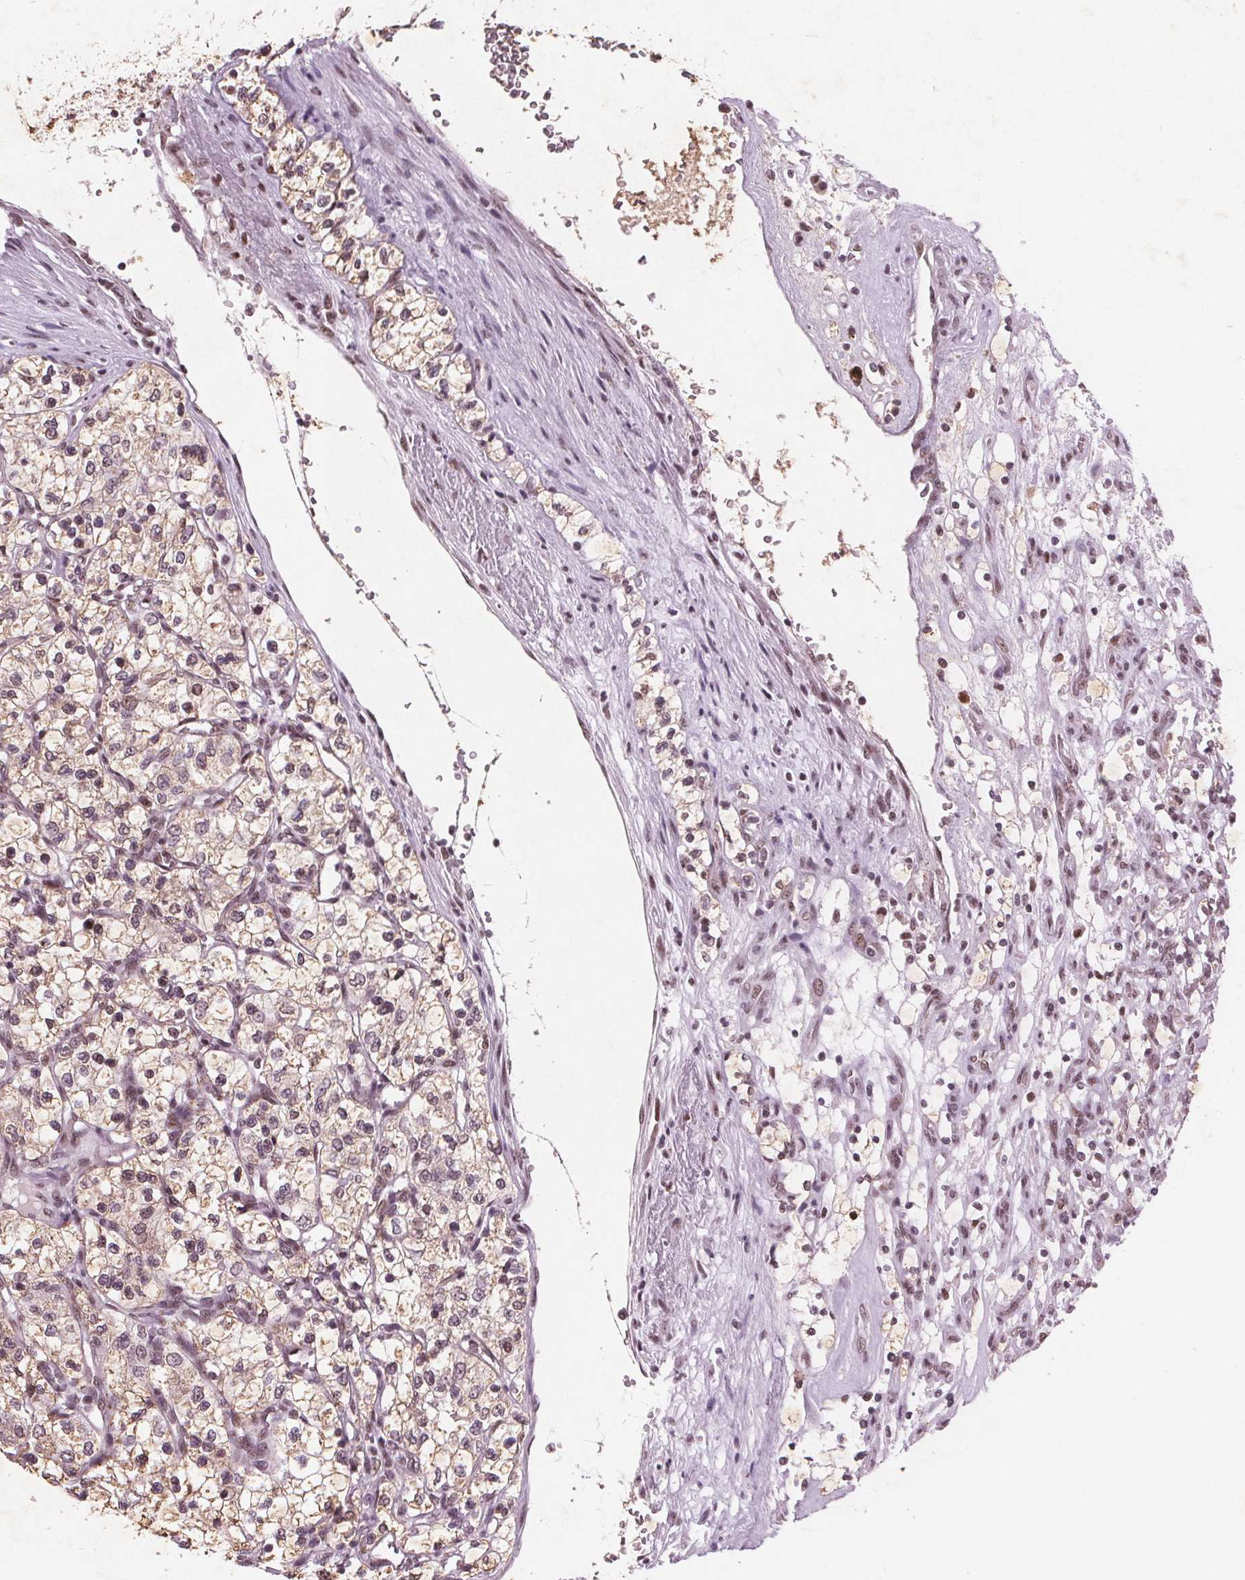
{"staining": {"intensity": "weak", "quantity": ">75%", "location": "nuclear"}, "tissue": "renal cancer", "cell_type": "Tumor cells", "image_type": "cancer", "snomed": [{"axis": "morphology", "description": "Adenocarcinoma, NOS"}, {"axis": "topography", "description": "Kidney"}], "caption": "Renal cancer tissue reveals weak nuclear positivity in approximately >75% of tumor cells", "gene": "RPS6KA2", "patient": {"sex": "female", "age": 69}}